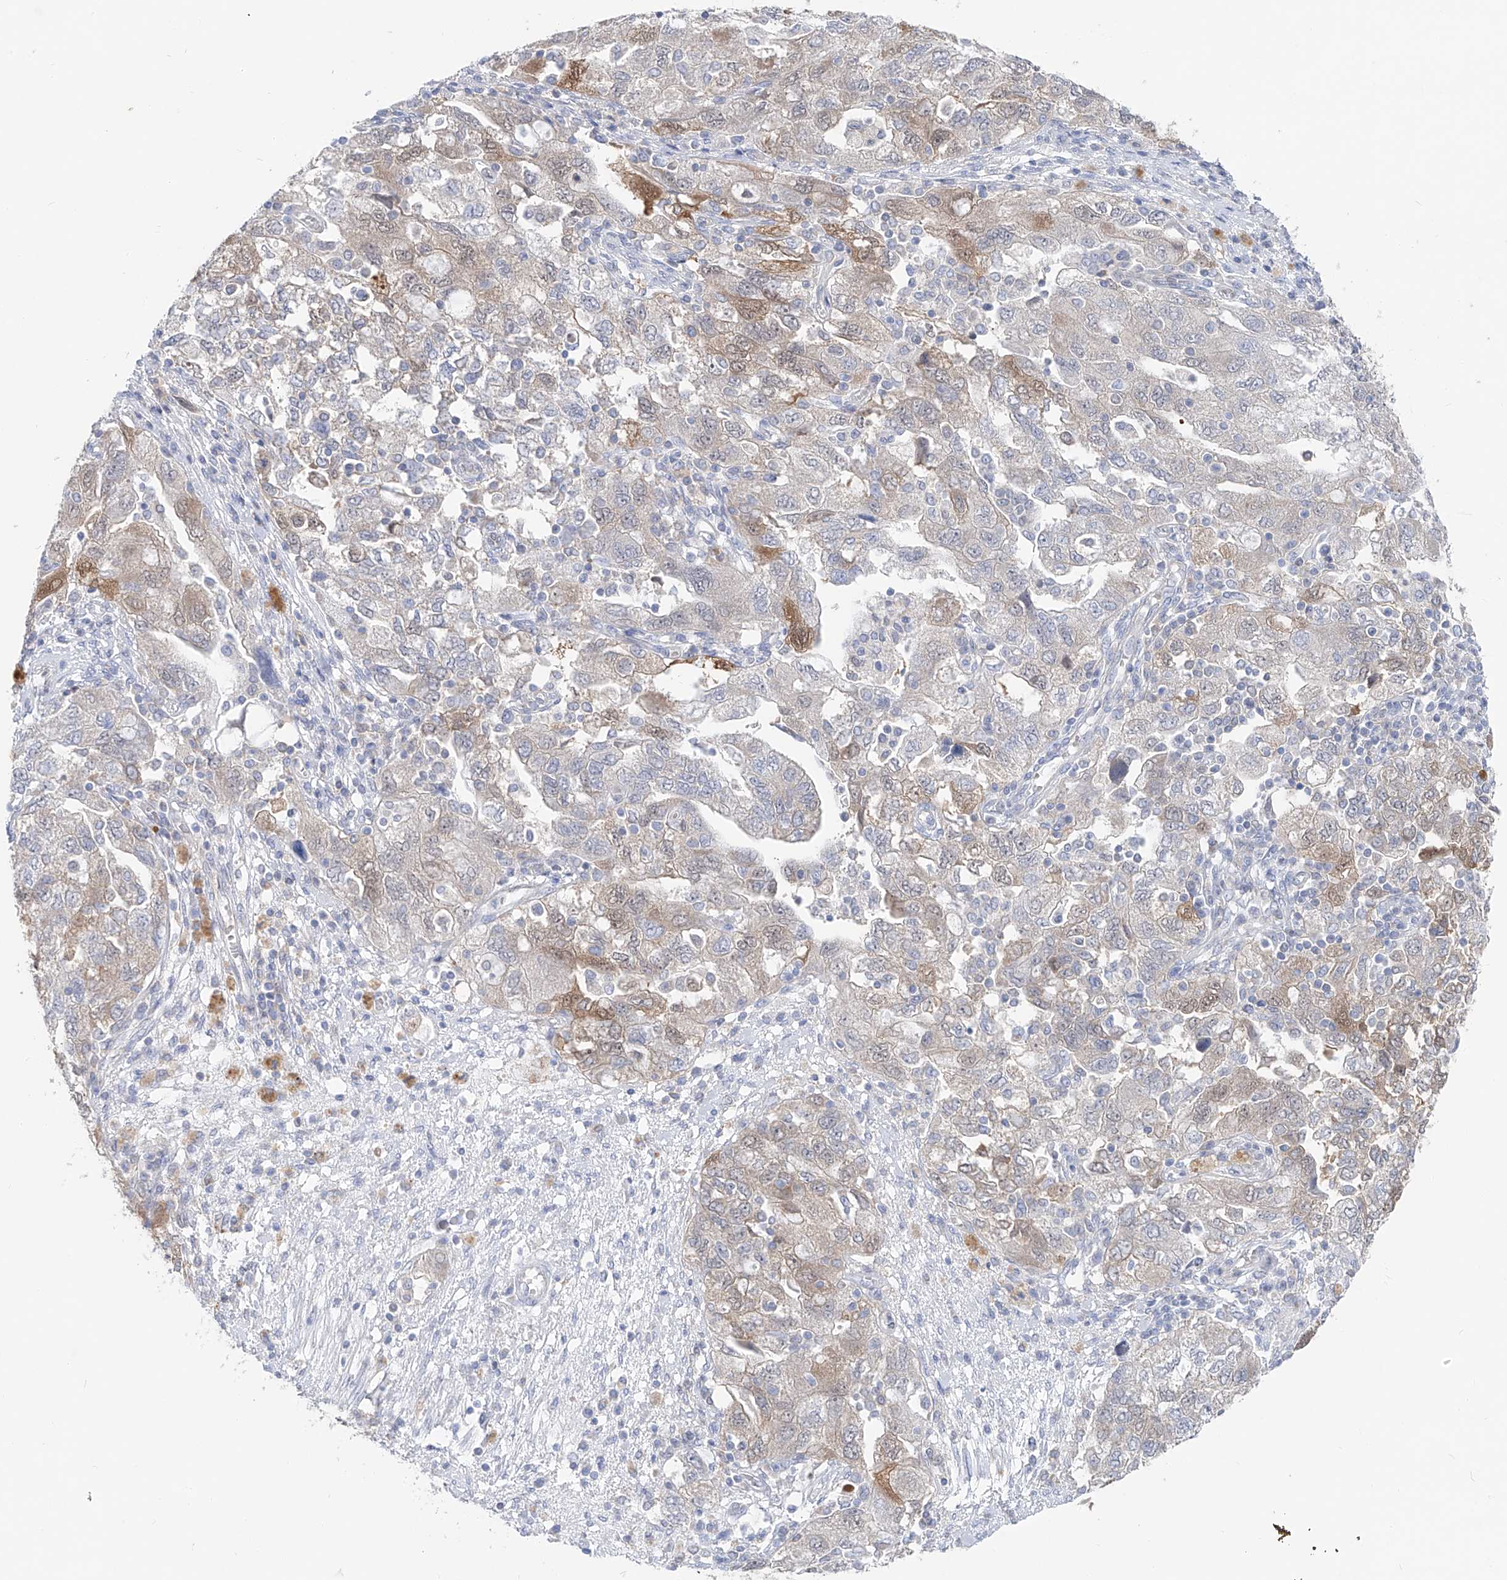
{"staining": {"intensity": "moderate", "quantity": "<25%", "location": "cytoplasmic/membranous"}, "tissue": "ovarian cancer", "cell_type": "Tumor cells", "image_type": "cancer", "snomed": [{"axis": "morphology", "description": "Carcinoma, NOS"}, {"axis": "morphology", "description": "Cystadenocarcinoma, serous, NOS"}, {"axis": "topography", "description": "Ovary"}], "caption": "Ovarian serous cystadenocarcinoma stained with immunohistochemistry reveals moderate cytoplasmic/membranous staining in approximately <25% of tumor cells. The protein is stained brown, and the nuclei are stained in blue (DAB IHC with brightfield microscopy, high magnification).", "gene": "UFL1", "patient": {"sex": "female", "age": 69}}